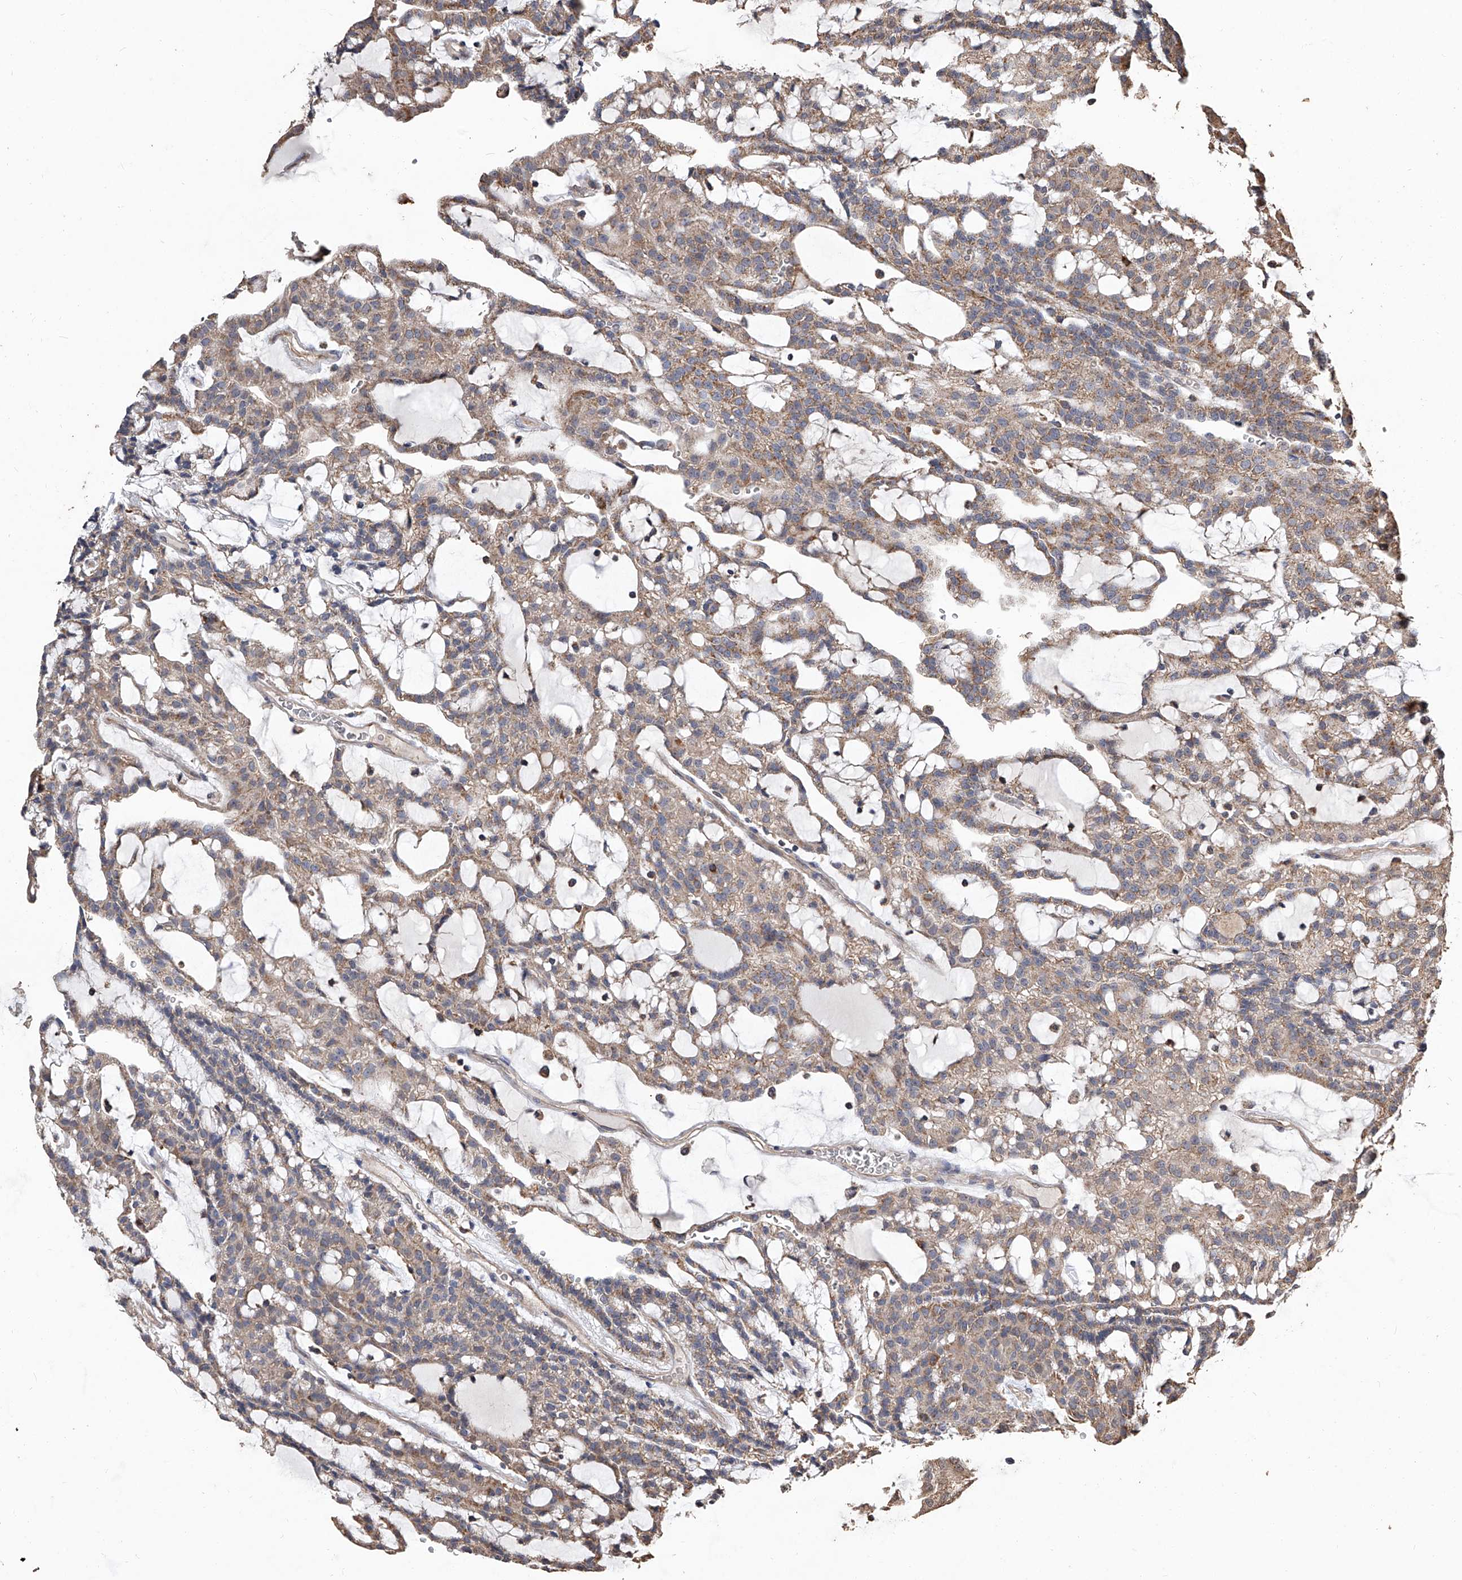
{"staining": {"intensity": "moderate", "quantity": ">75%", "location": "cytoplasmic/membranous"}, "tissue": "renal cancer", "cell_type": "Tumor cells", "image_type": "cancer", "snomed": [{"axis": "morphology", "description": "Adenocarcinoma, NOS"}, {"axis": "topography", "description": "Kidney"}], "caption": "Moderate cytoplasmic/membranous protein positivity is appreciated in about >75% of tumor cells in renal cancer (adenocarcinoma). (DAB IHC, brown staining for protein, blue staining for nuclei).", "gene": "LTV1", "patient": {"sex": "male", "age": 63}}